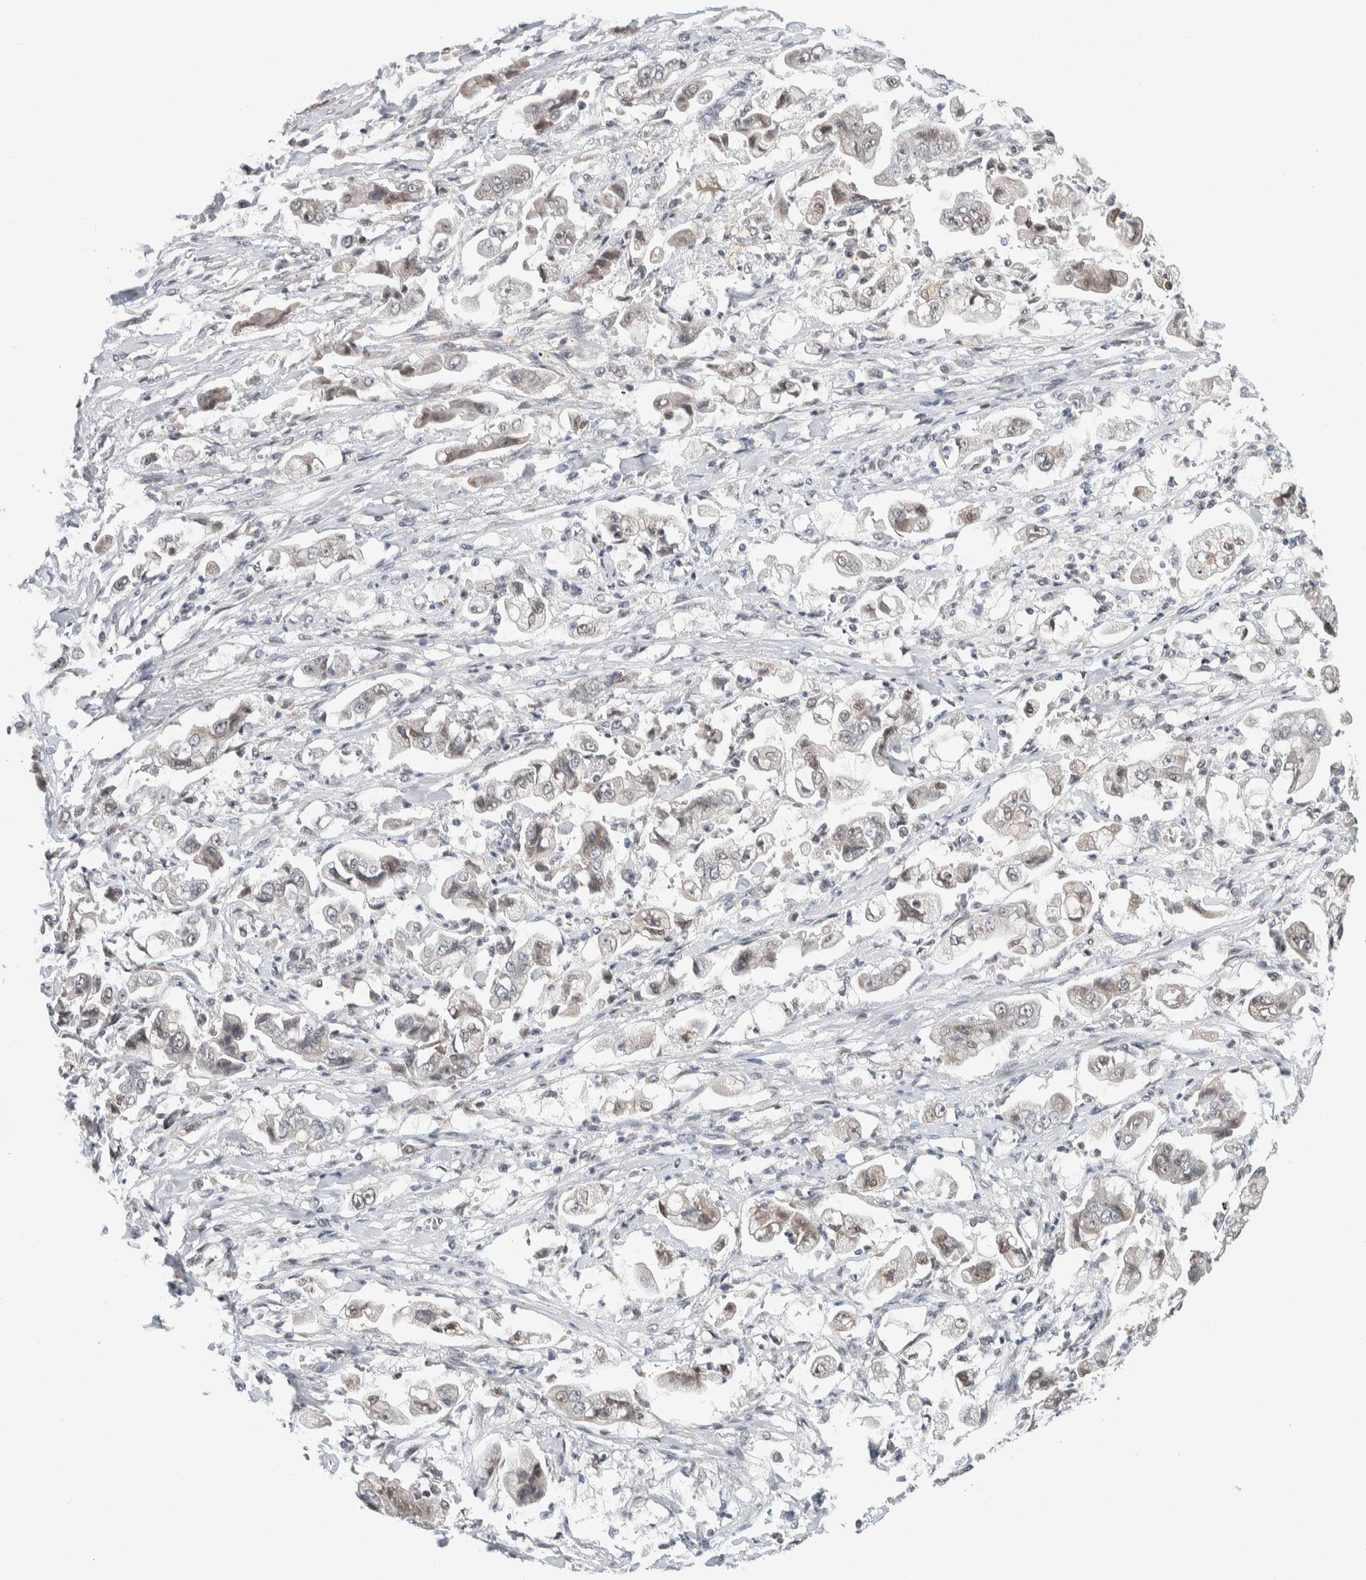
{"staining": {"intensity": "weak", "quantity": "25%-75%", "location": "cytoplasmic/membranous"}, "tissue": "stomach cancer", "cell_type": "Tumor cells", "image_type": "cancer", "snomed": [{"axis": "morphology", "description": "Adenocarcinoma, NOS"}, {"axis": "topography", "description": "Stomach"}], "caption": "This photomicrograph exhibits stomach cancer stained with immunohistochemistry to label a protein in brown. The cytoplasmic/membranous of tumor cells show weak positivity for the protein. Nuclei are counter-stained blue.", "gene": "NEUROD1", "patient": {"sex": "male", "age": 62}}